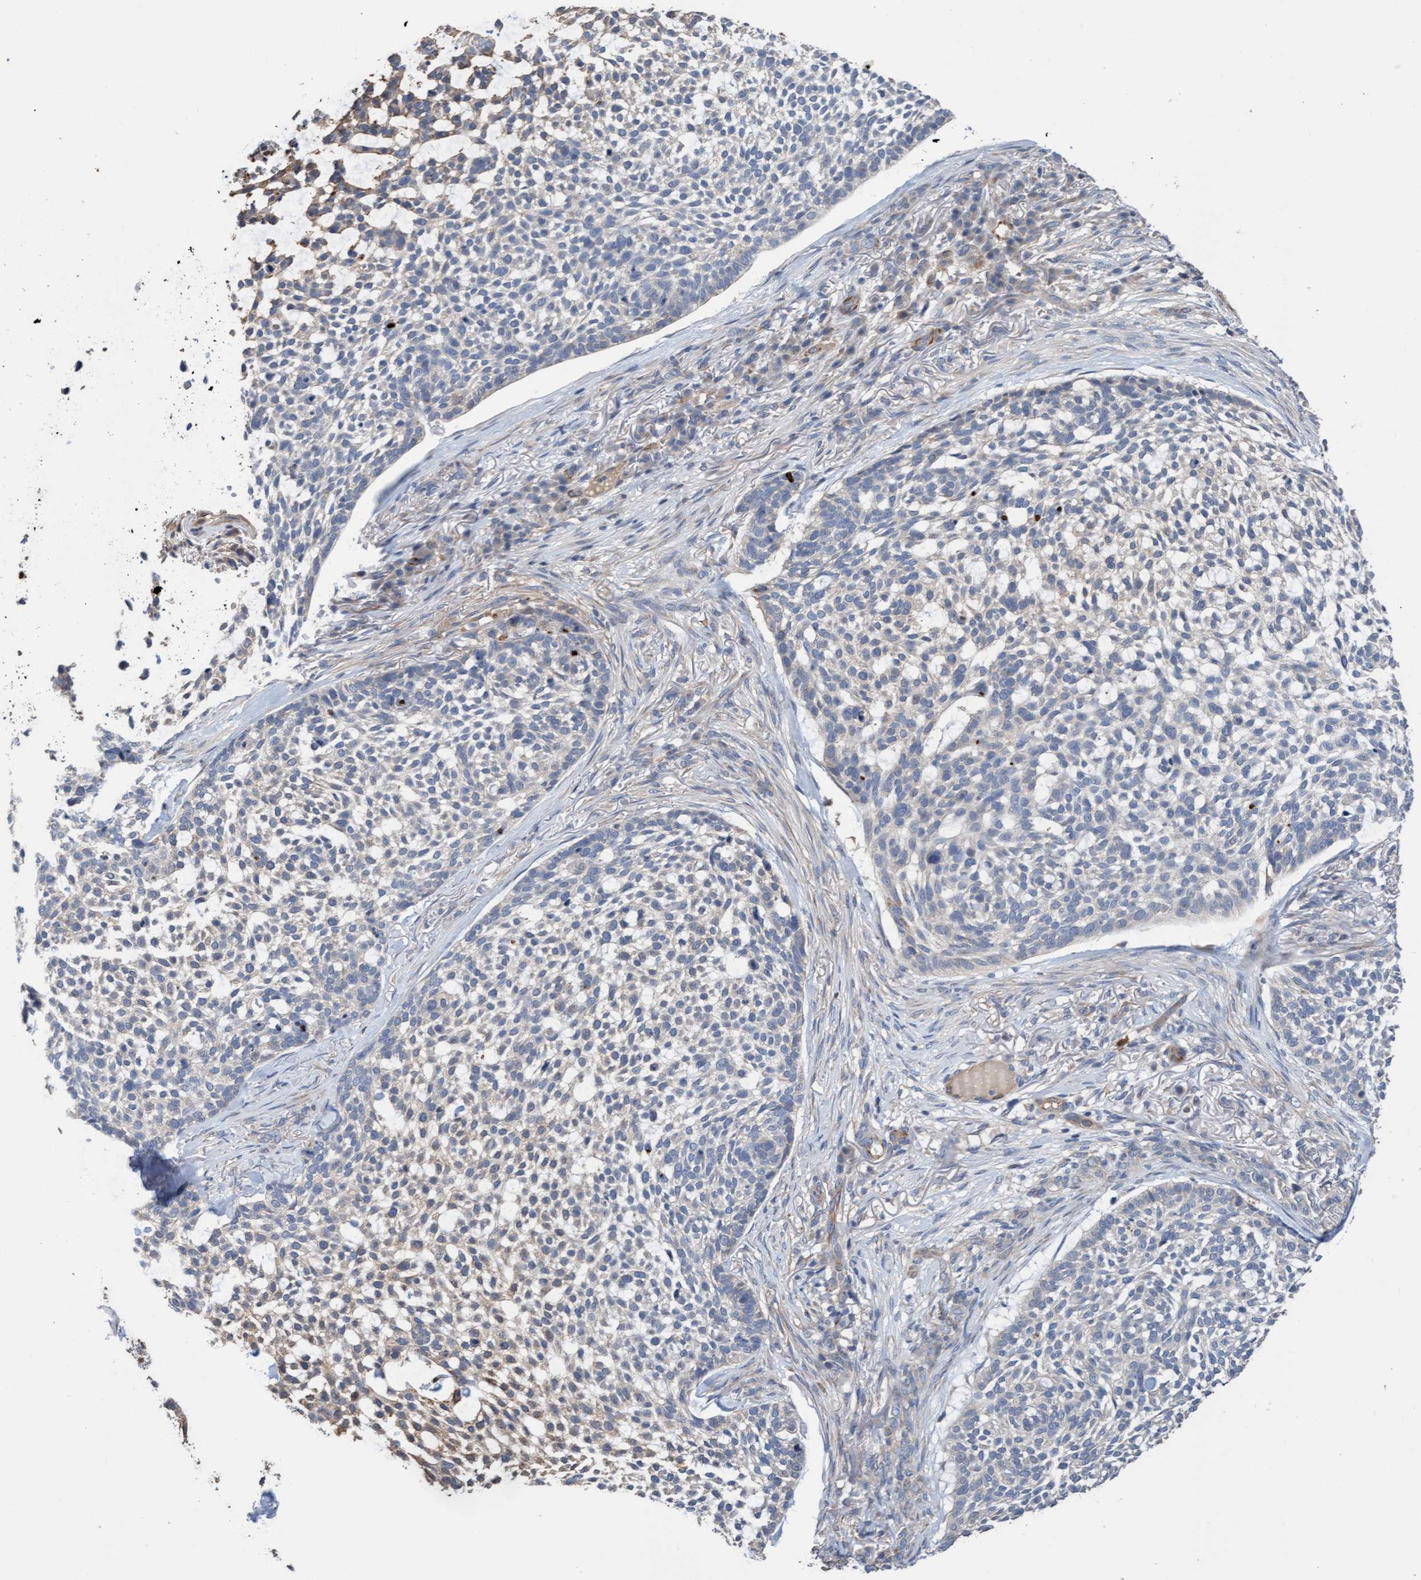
{"staining": {"intensity": "negative", "quantity": "none", "location": "none"}, "tissue": "skin cancer", "cell_type": "Tumor cells", "image_type": "cancer", "snomed": [{"axis": "morphology", "description": "Basal cell carcinoma"}, {"axis": "topography", "description": "Skin"}], "caption": "Immunohistochemistry (IHC) of human skin cancer (basal cell carcinoma) exhibits no staining in tumor cells.", "gene": "ITFG1", "patient": {"sex": "female", "age": 64}}